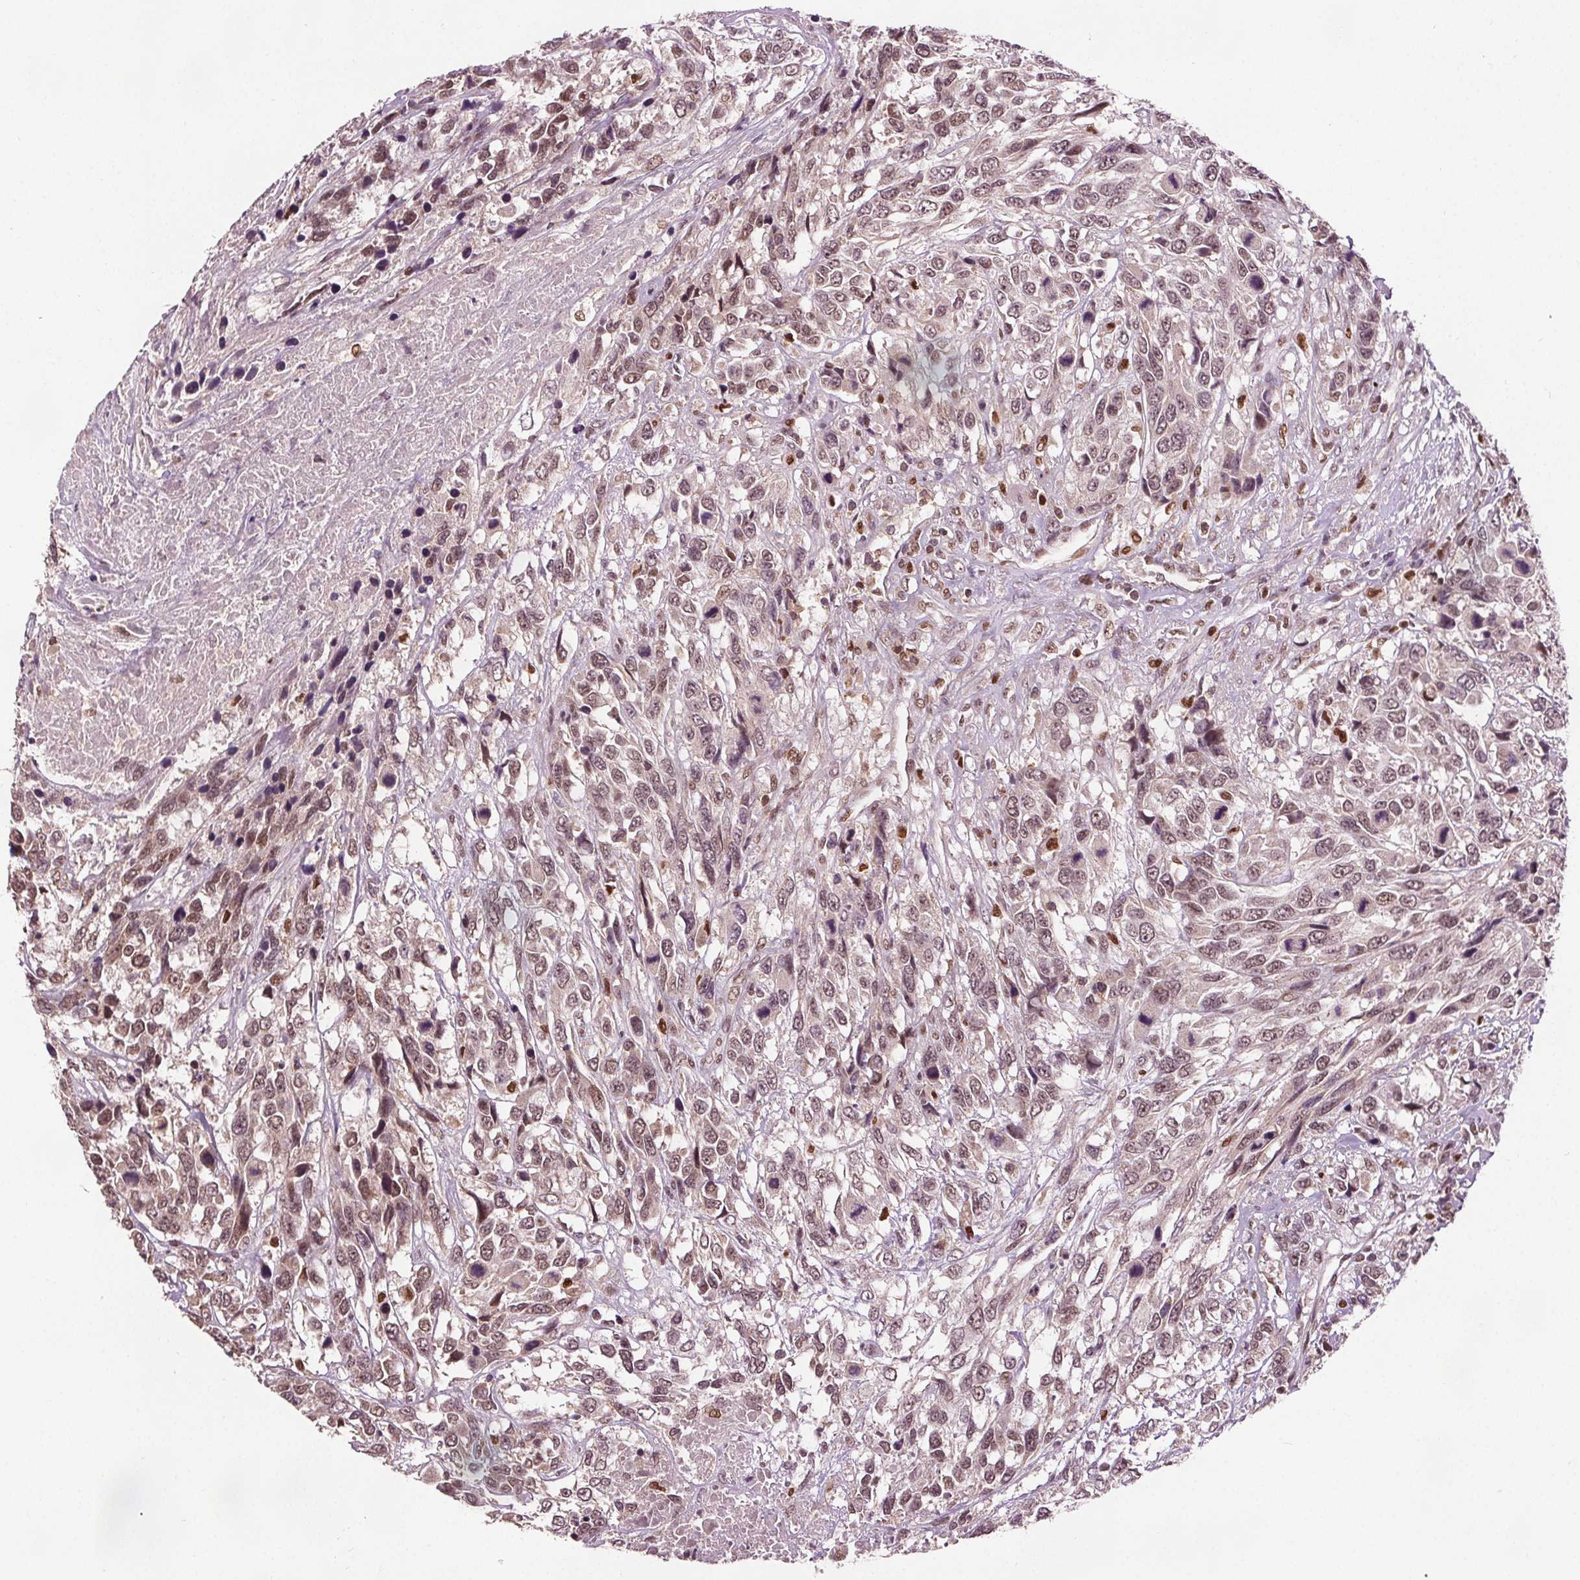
{"staining": {"intensity": "weak", "quantity": ">75%", "location": "nuclear"}, "tissue": "urothelial cancer", "cell_type": "Tumor cells", "image_type": "cancer", "snomed": [{"axis": "morphology", "description": "Urothelial carcinoma, High grade"}, {"axis": "topography", "description": "Urinary bladder"}], "caption": "Protein staining of urothelial carcinoma (high-grade) tissue displays weak nuclear positivity in about >75% of tumor cells.", "gene": "DDX11", "patient": {"sex": "female", "age": 70}}